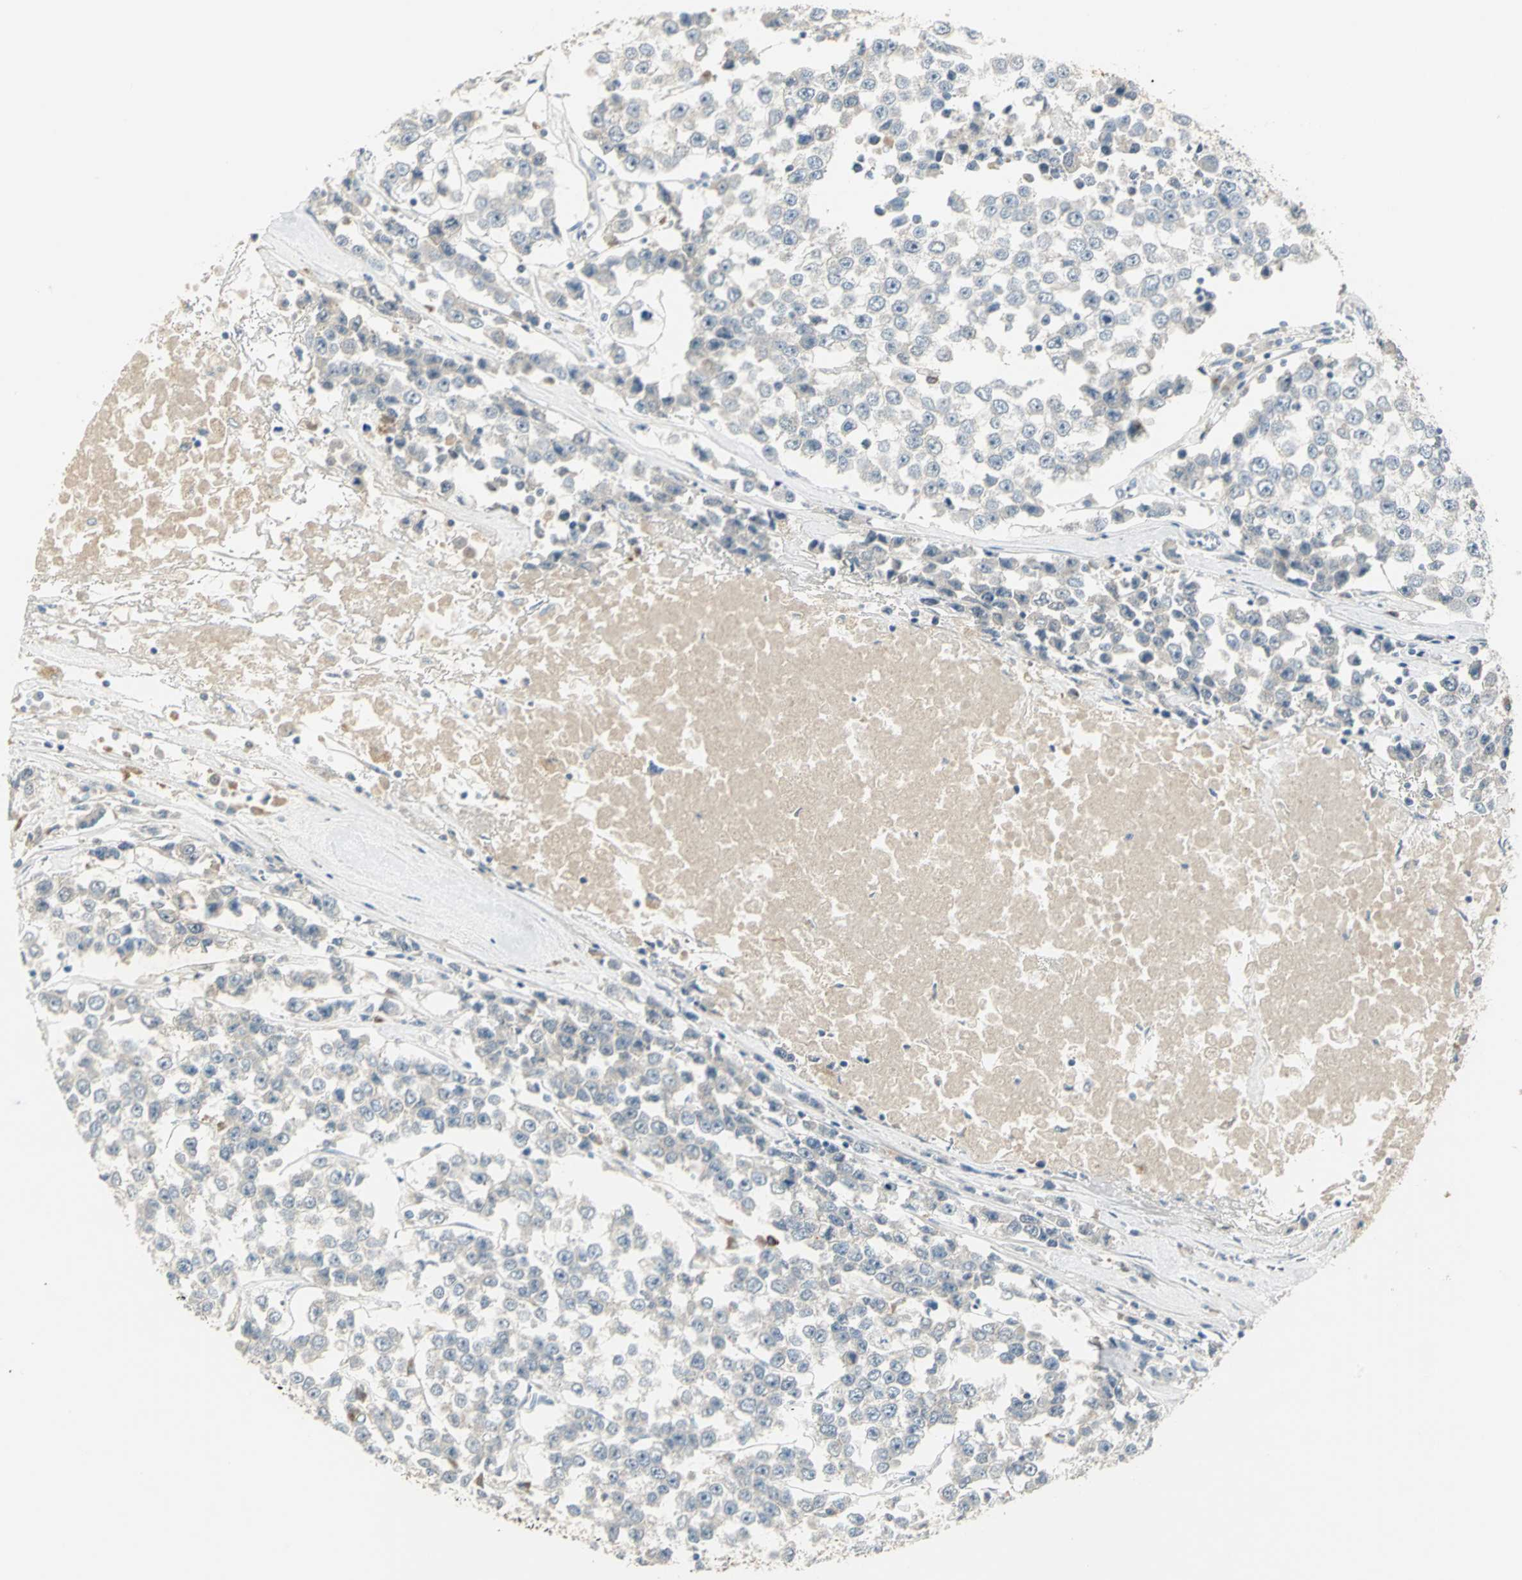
{"staining": {"intensity": "negative", "quantity": "none", "location": "none"}, "tissue": "testis cancer", "cell_type": "Tumor cells", "image_type": "cancer", "snomed": [{"axis": "morphology", "description": "Seminoma, NOS"}, {"axis": "morphology", "description": "Carcinoma, Embryonal, NOS"}, {"axis": "topography", "description": "Testis"}], "caption": "Tumor cells show no significant protein expression in testis cancer.", "gene": "PROC", "patient": {"sex": "male", "age": 52}}